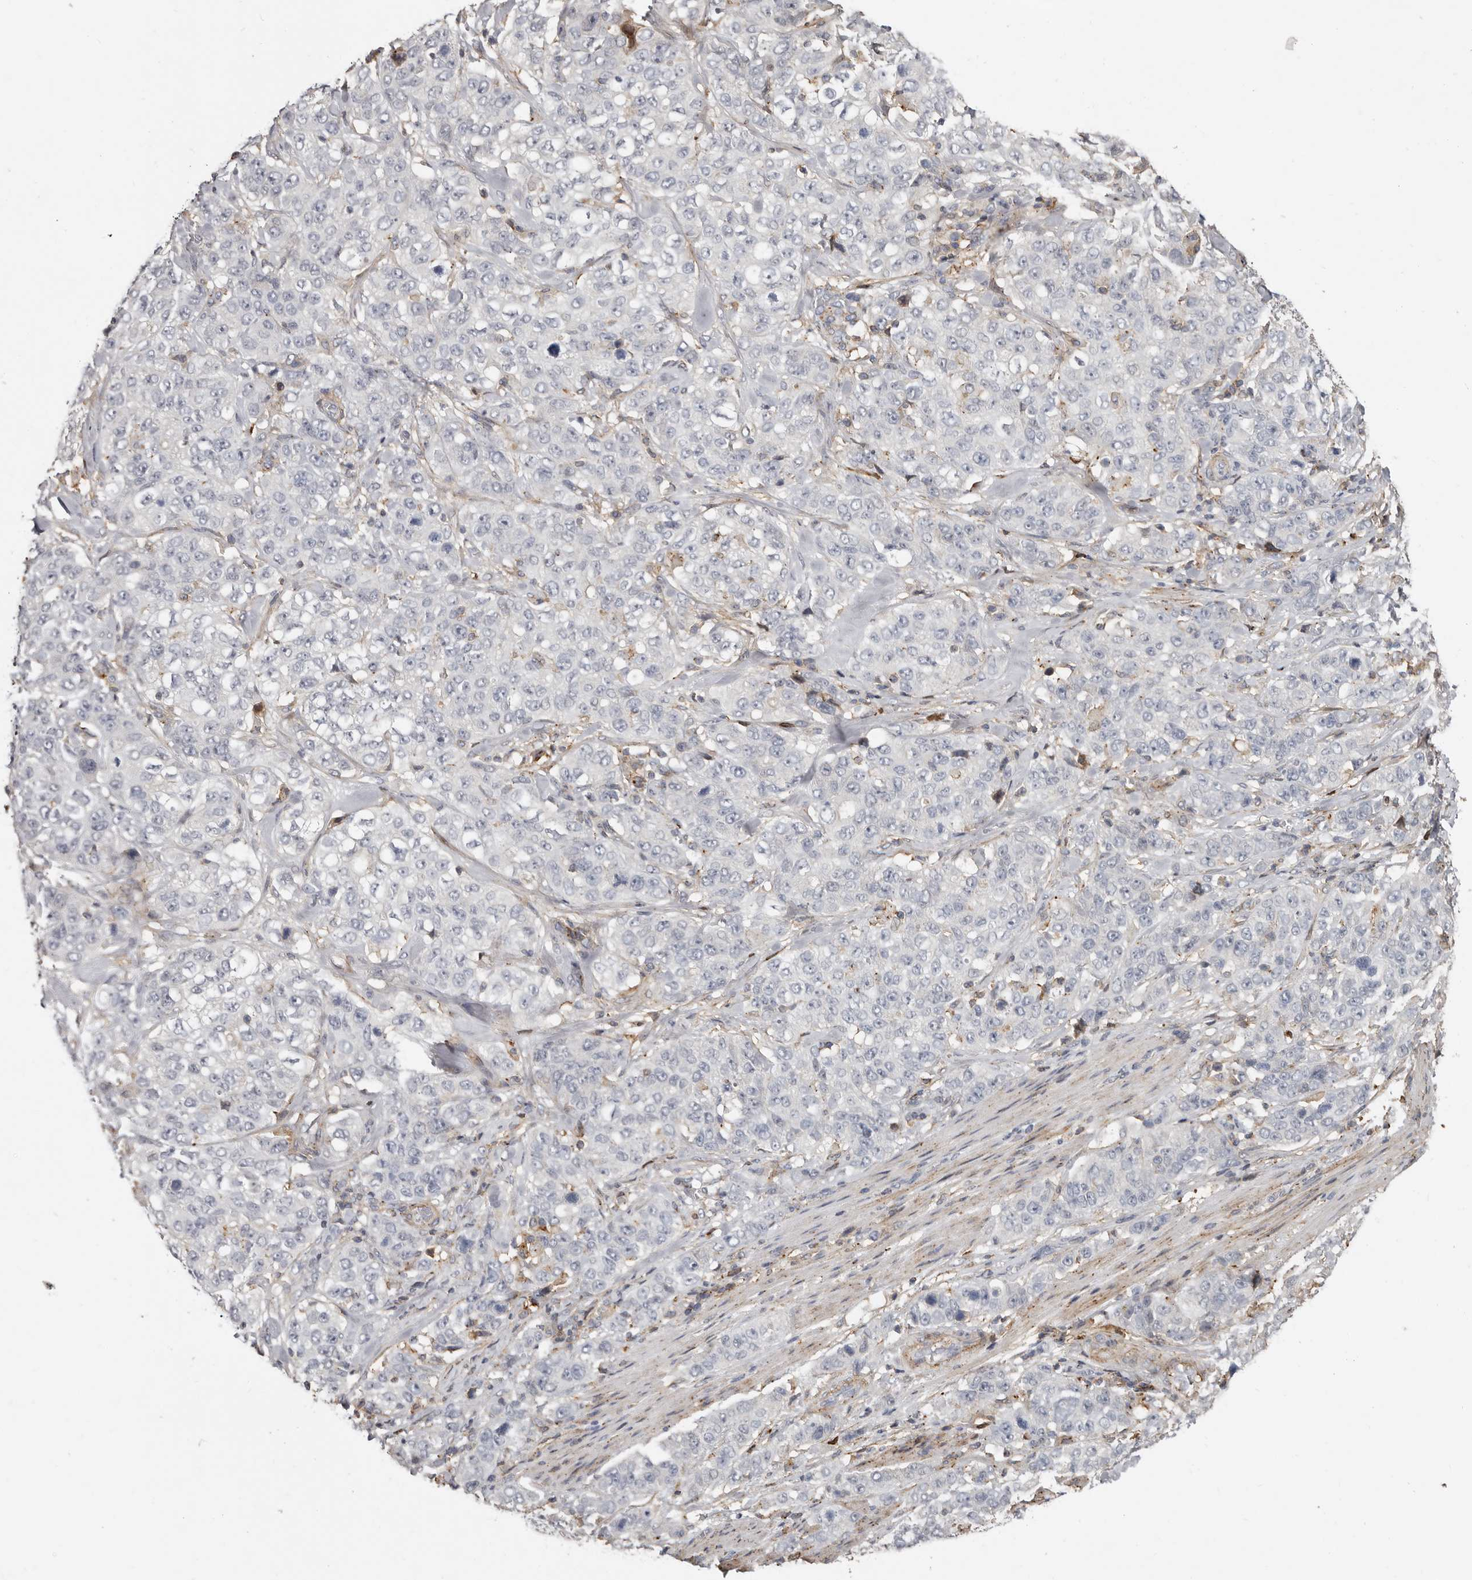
{"staining": {"intensity": "negative", "quantity": "none", "location": "none"}, "tissue": "stomach cancer", "cell_type": "Tumor cells", "image_type": "cancer", "snomed": [{"axis": "morphology", "description": "Adenocarcinoma, NOS"}, {"axis": "topography", "description": "Stomach"}], "caption": "IHC micrograph of human adenocarcinoma (stomach) stained for a protein (brown), which exhibits no staining in tumor cells.", "gene": "KIF26B", "patient": {"sex": "male", "age": 48}}